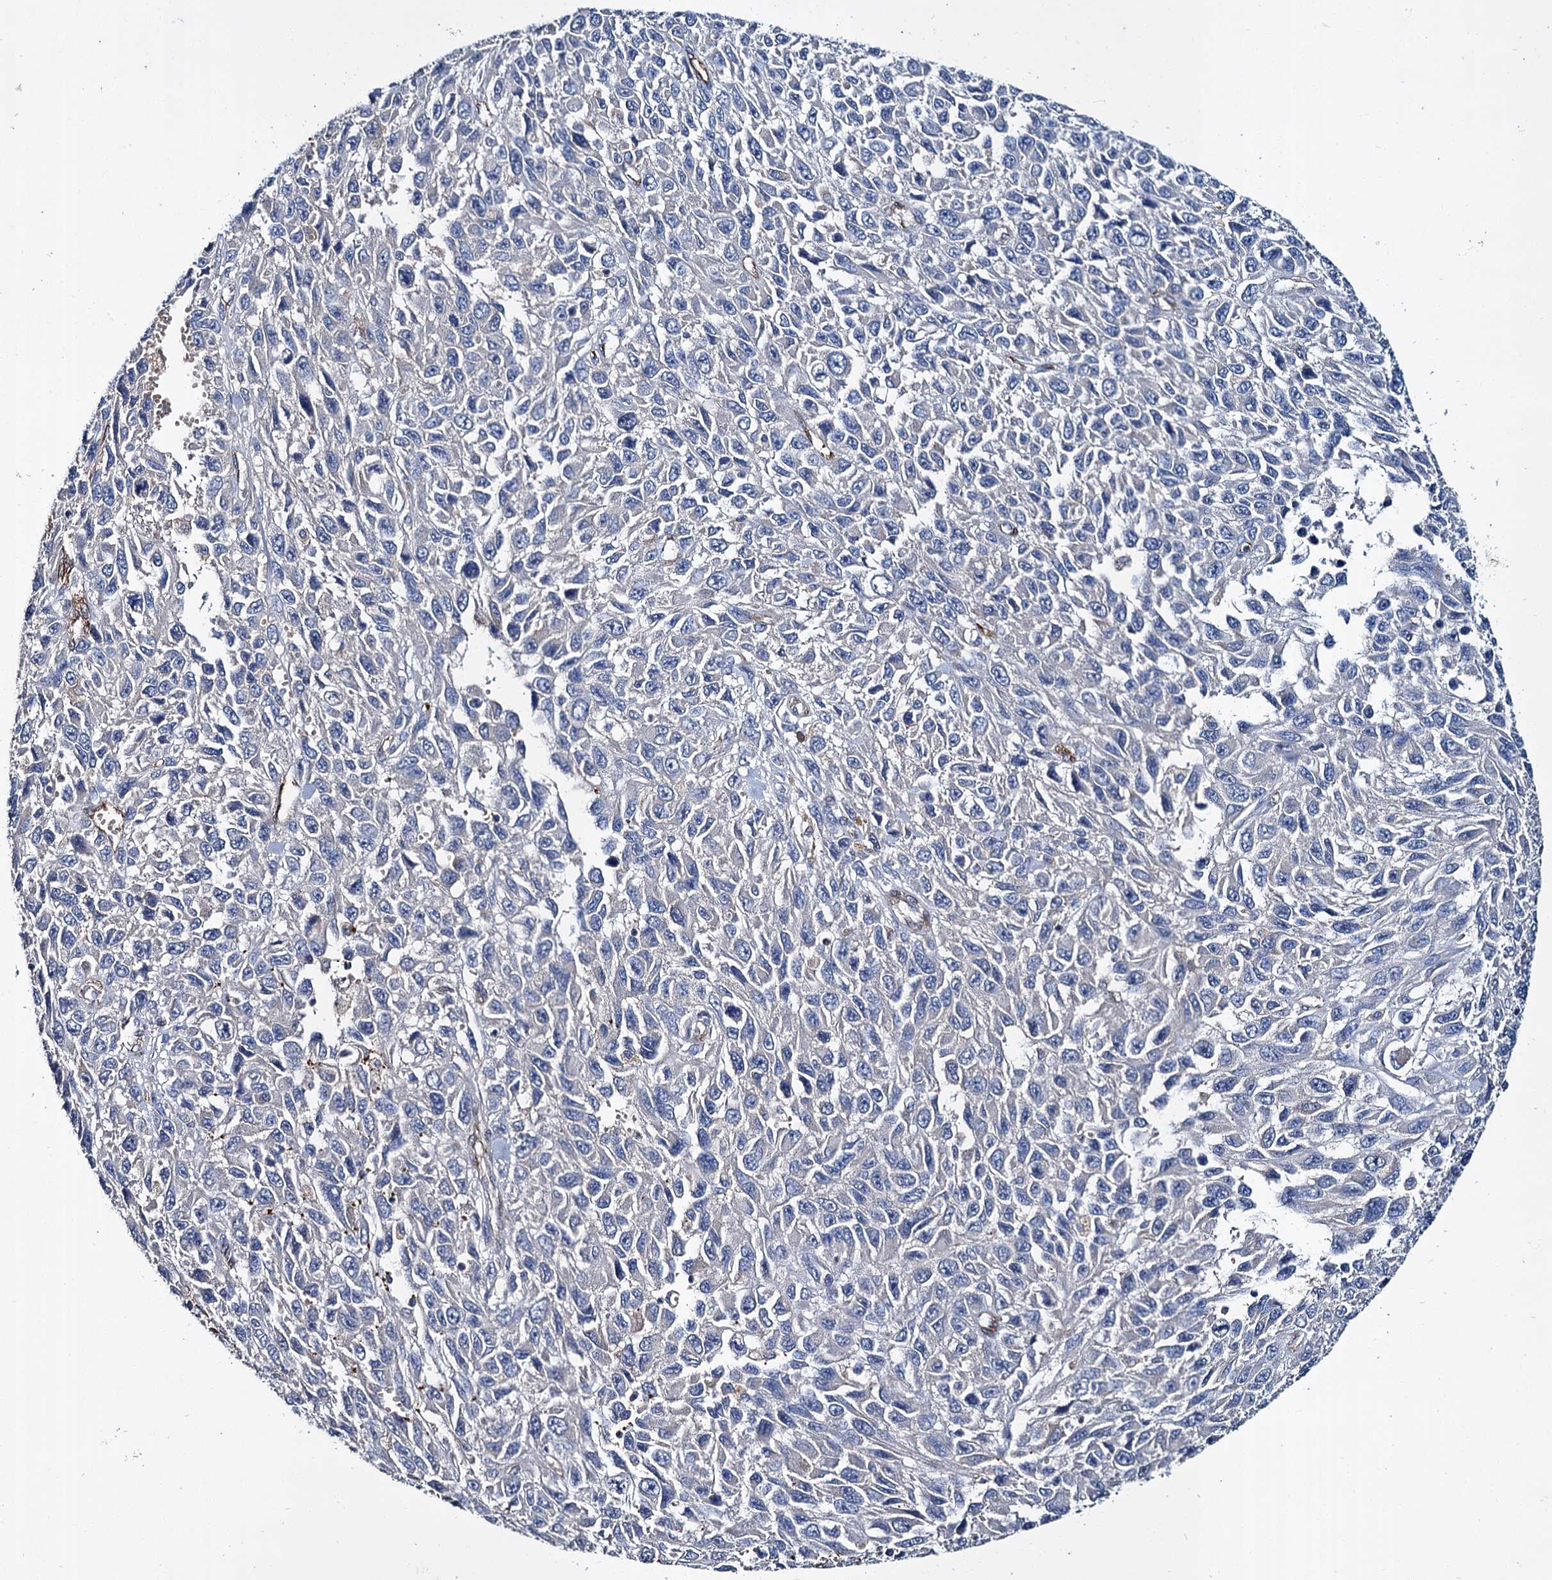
{"staining": {"intensity": "negative", "quantity": "none", "location": "none"}, "tissue": "melanoma", "cell_type": "Tumor cells", "image_type": "cancer", "snomed": [{"axis": "morphology", "description": "Normal tissue, NOS"}, {"axis": "morphology", "description": "Malignant melanoma, NOS"}, {"axis": "topography", "description": "Skin"}], "caption": "IHC photomicrograph of human melanoma stained for a protein (brown), which exhibits no staining in tumor cells. (Immunohistochemistry, brightfield microscopy, high magnification).", "gene": "CACNA1C", "patient": {"sex": "female", "age": 96}}